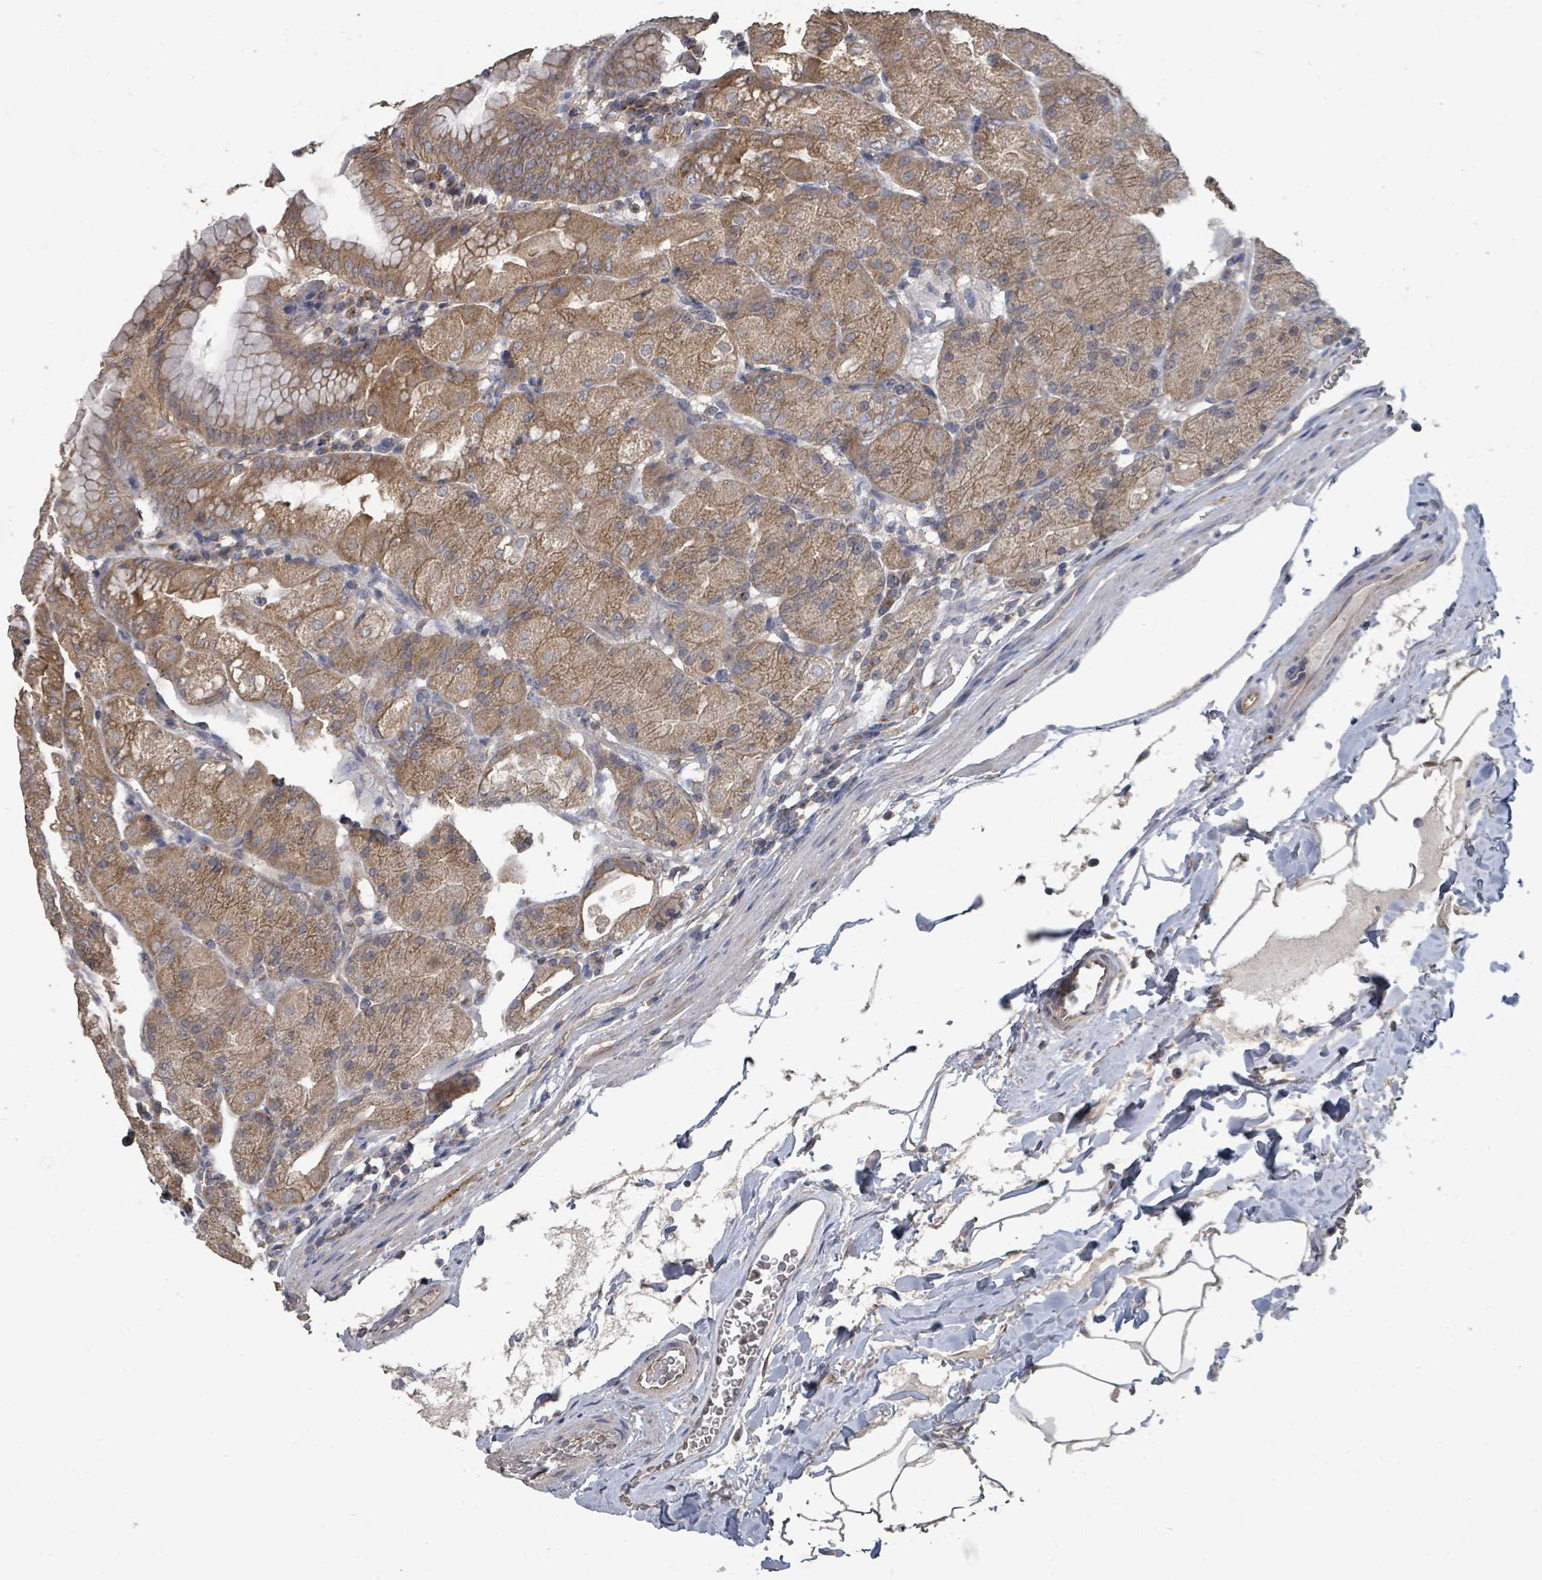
{"staining": {"intensity": "moderate", "quantity": "25%-75%", "location": "cytoplasmic/membranous"}, "tissue": "stomach", "cell_type": "Glandular cells", "image_type": "normal", "snomed": [{"axis": "morphology", "description": "Normal tissue, NOS"}, {"axis": "topography", "description": "Stomach, upper"}, {"axis": "topography", "description": "Stomach, lower"}], "caption": "Protein staining of unremarkable stomach reveals moderate cytoplasmic/membranous positivity in about 25%-75% of glandular cells.", "gene": "SLC9A7", "patient": {"sex": "male", "age": 62}}